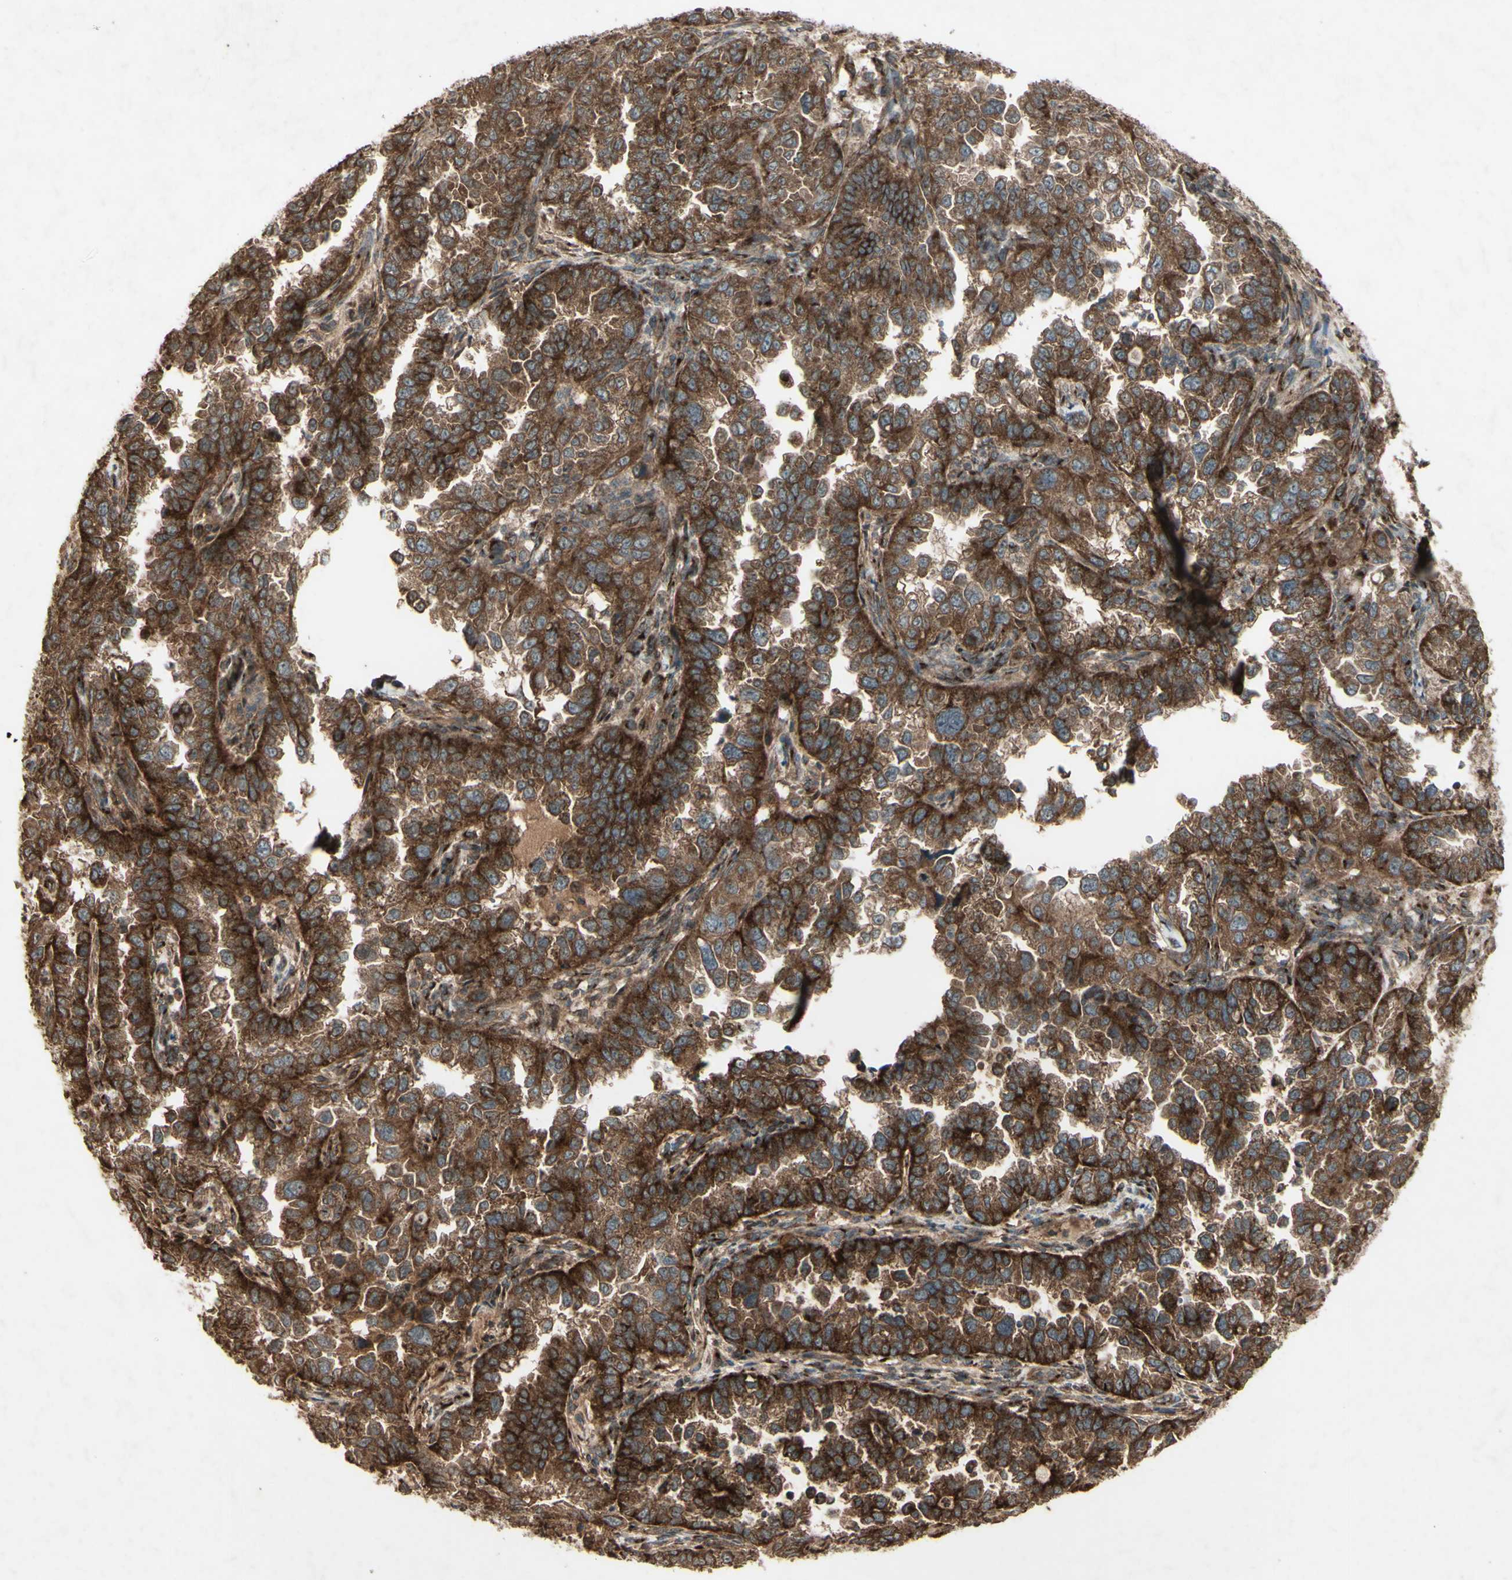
{"staining": {"intensity": "strong", "quantity": ">75%", "location": "cytoplasmic/membranous"}, "tissue": "endometrial cancer", "cell_type": "Tumor cells", "image_type": "cancer", "snomed": [{"axis": "morphology", "description": "Adenocarcinoma, NOS"}, {"axis": "topography", "description": "Endometrium"}], "caption": "A high amount of strong cytoplasmic/membranous expression is appreciated in about >75% of tumor cells in adenocarcinoma (endometrial) tissue.", "gene": "AP1G1", "patient": {"sex": "female", "age": 85}}